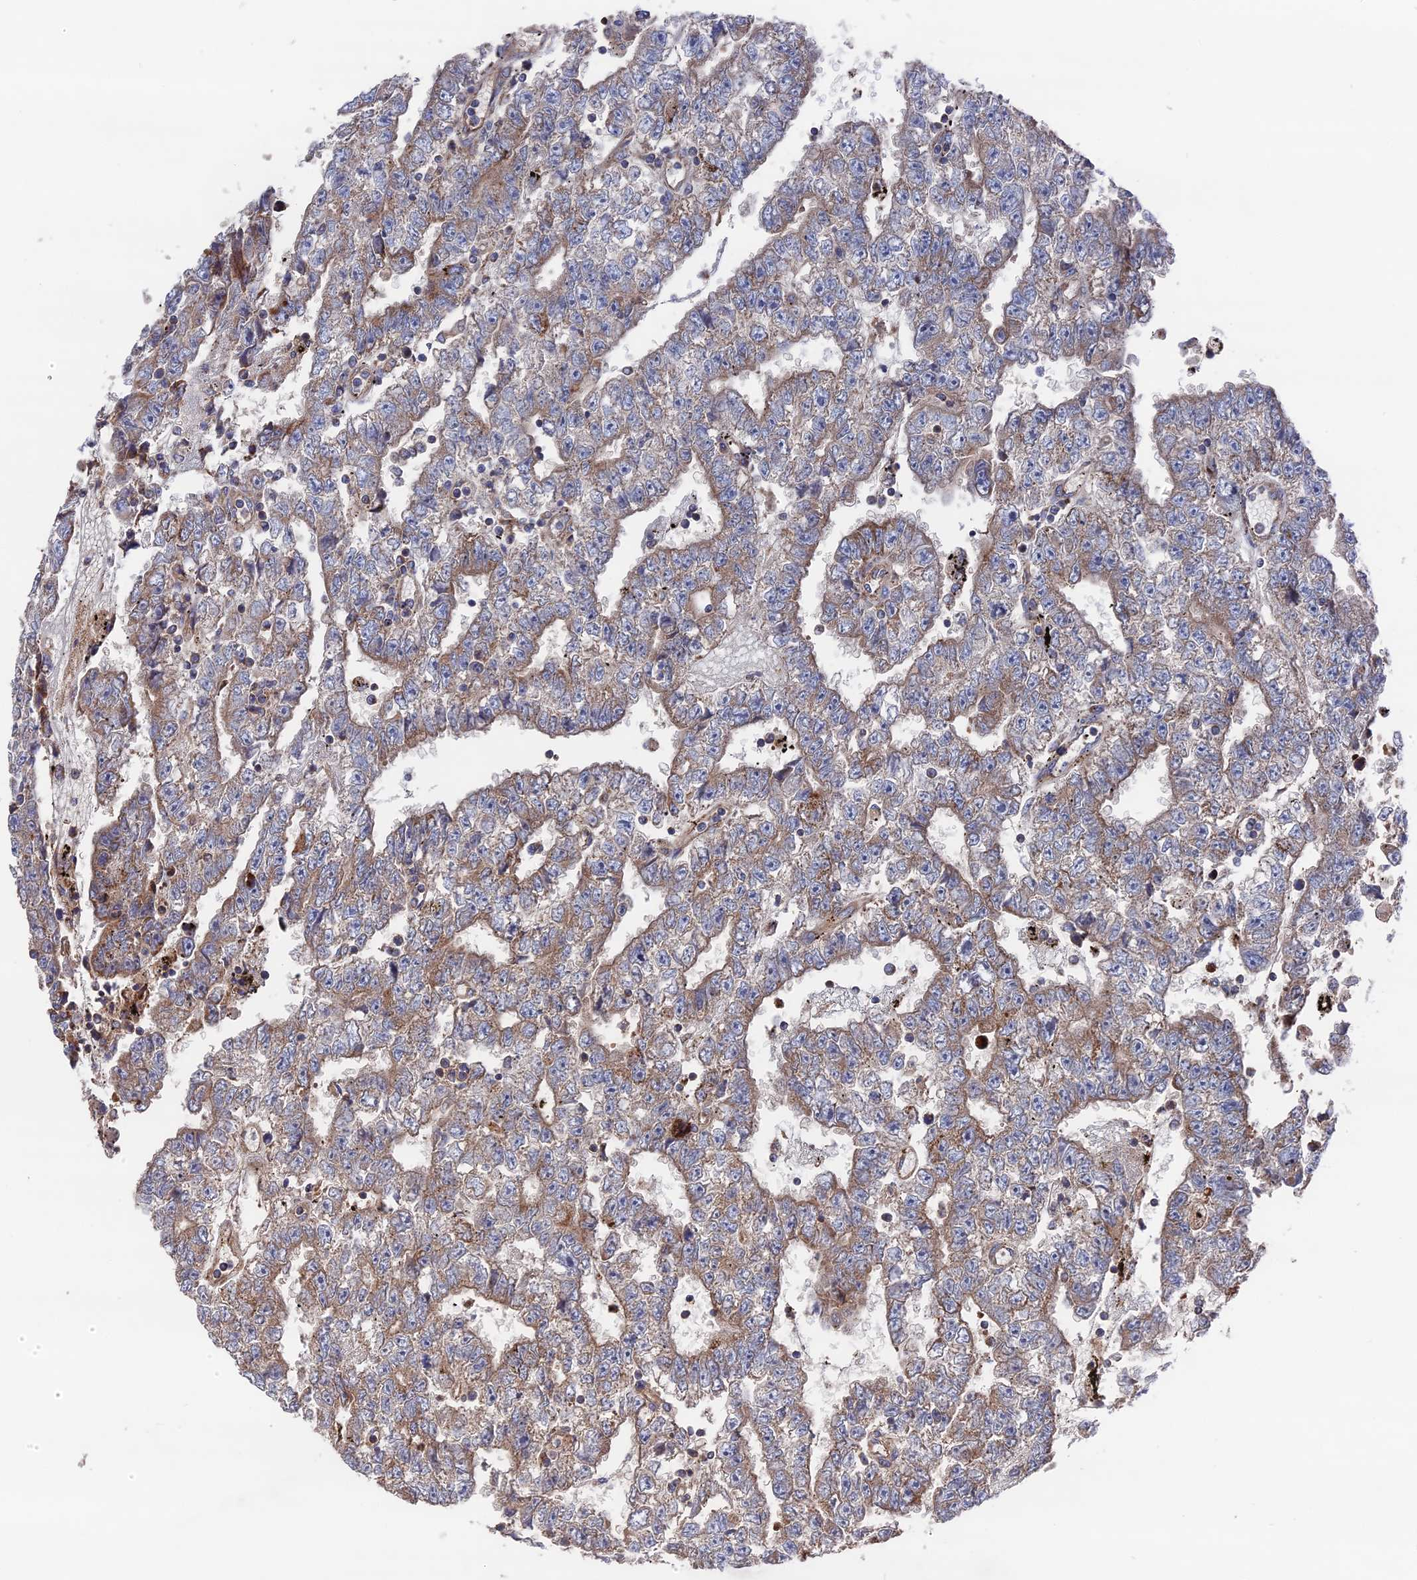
{"staining": {"intensity": "weak", "quantity": ">75%", "location": "cytoplasmic/membranous"}, "tissue": "testis cancer", "cell_type": "Tumor cells", "image_type": "cancer", "snomed": [{"axis": "morphology", "description": "Carcinoma, Embryonal, NOS"}, {"axis": "topography", "description": "Testis"}], "caption": "Tumor cells show low levels of weak cytoplasmic/membranous staining in approximately >75% of cells in human testis embryonal carcinoma.", "gene": "TELO2", "patient": {"sex": "male", "age": 25}}